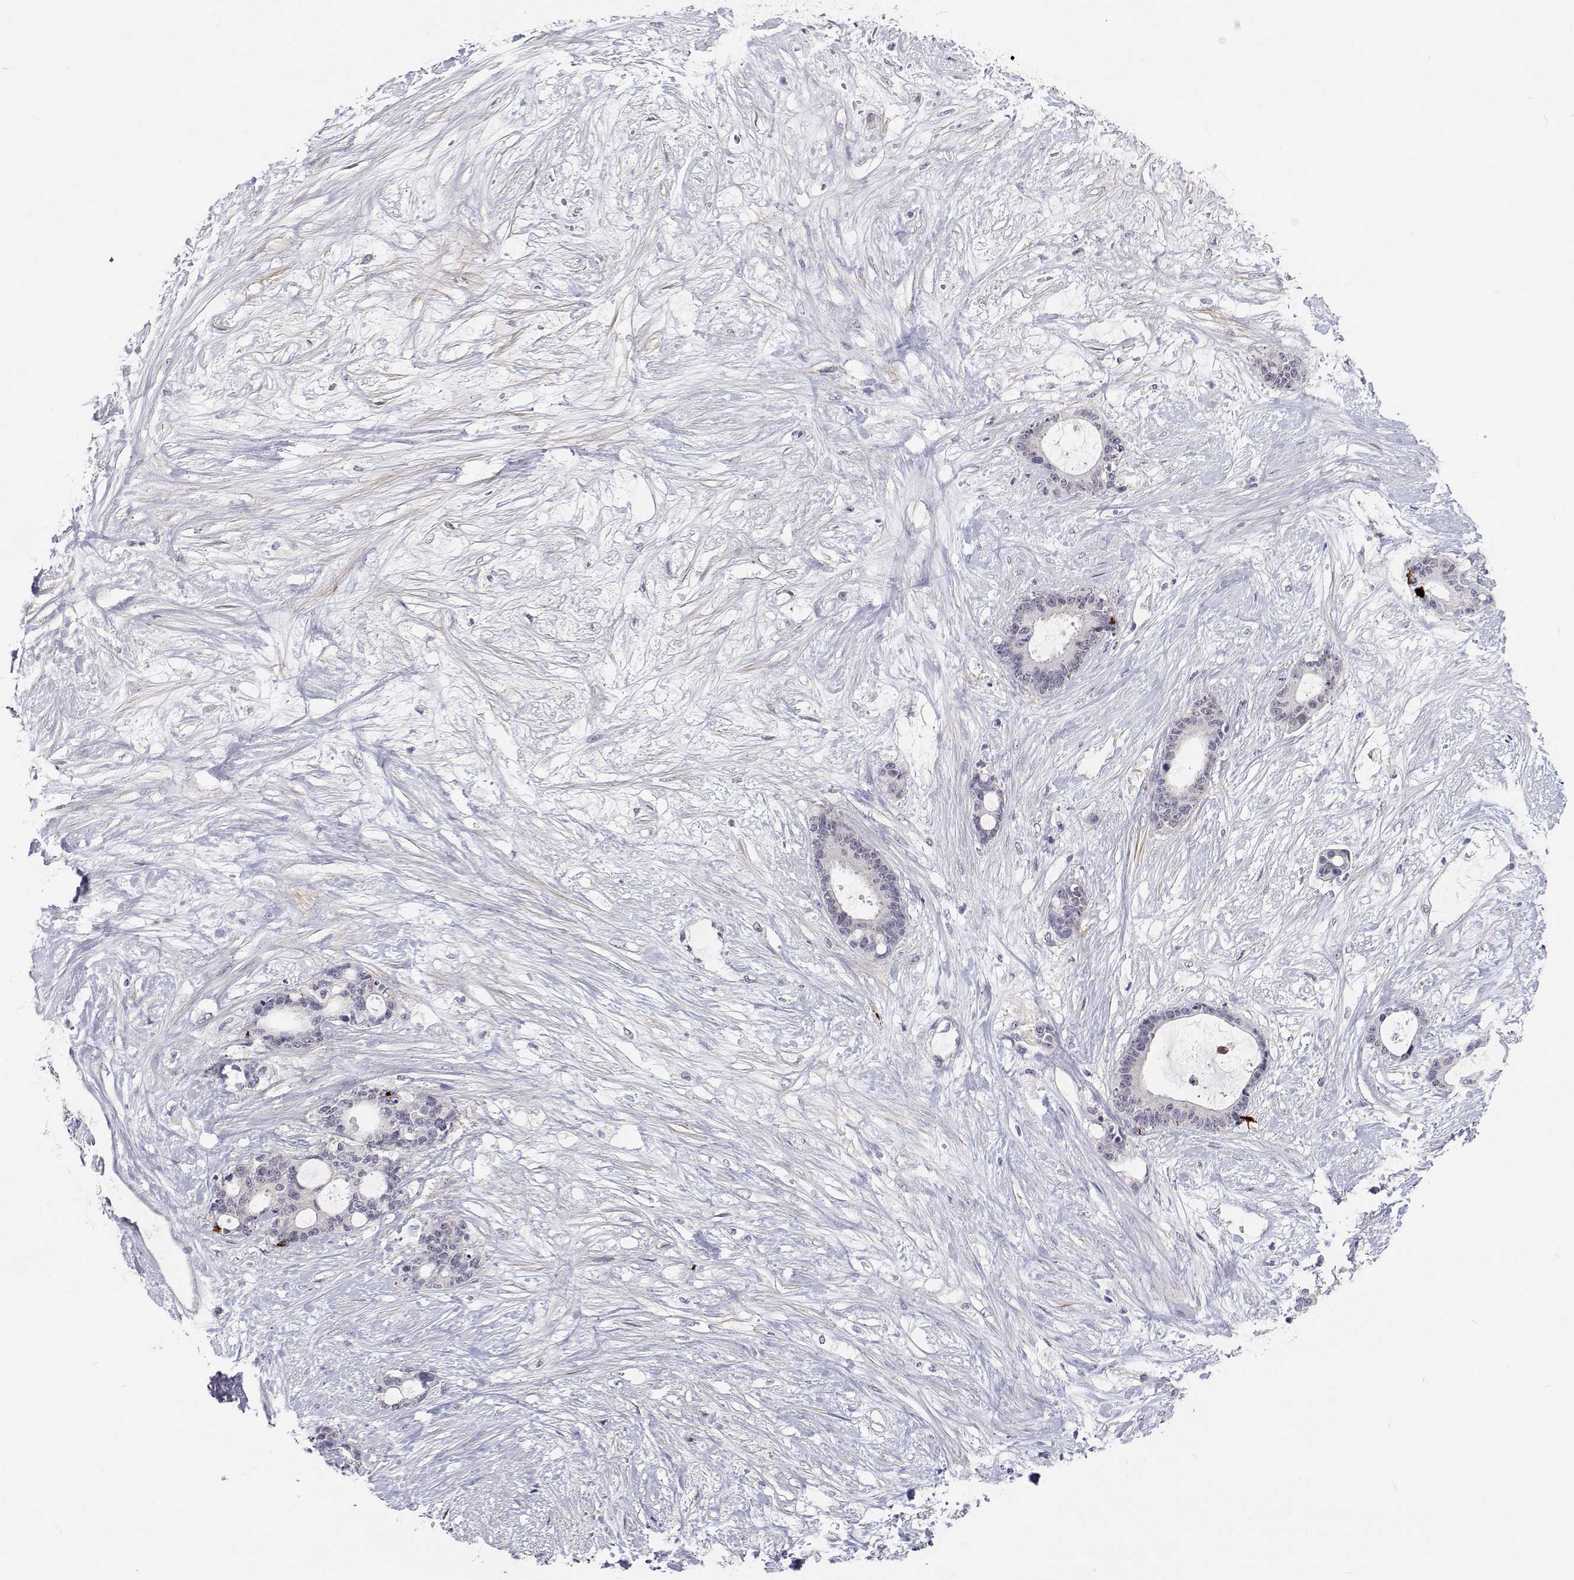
{"staining": {"intensity": "negative", "quantity": "none", "location": "none"}, "tissue": "liver cancer", "cell_type": "Tumor cells", "image_type": "cancer", "snomed": [{"axis": "morphology", "description": "Normal tissue, NOS"}, {"axis": "morphology", "description": "Cholangiocarcinoma"}, {"axis": "topography", "description": "Liver"}, {"axis": "topography", "description": "Peripheral nerve tissue"}], "caption": "The micrograph reveals no significant expression in tumor cells of liver cholangiocarcinoma.", "gene": "MYPN", "patient": {"sex": "female", "age": 73}}